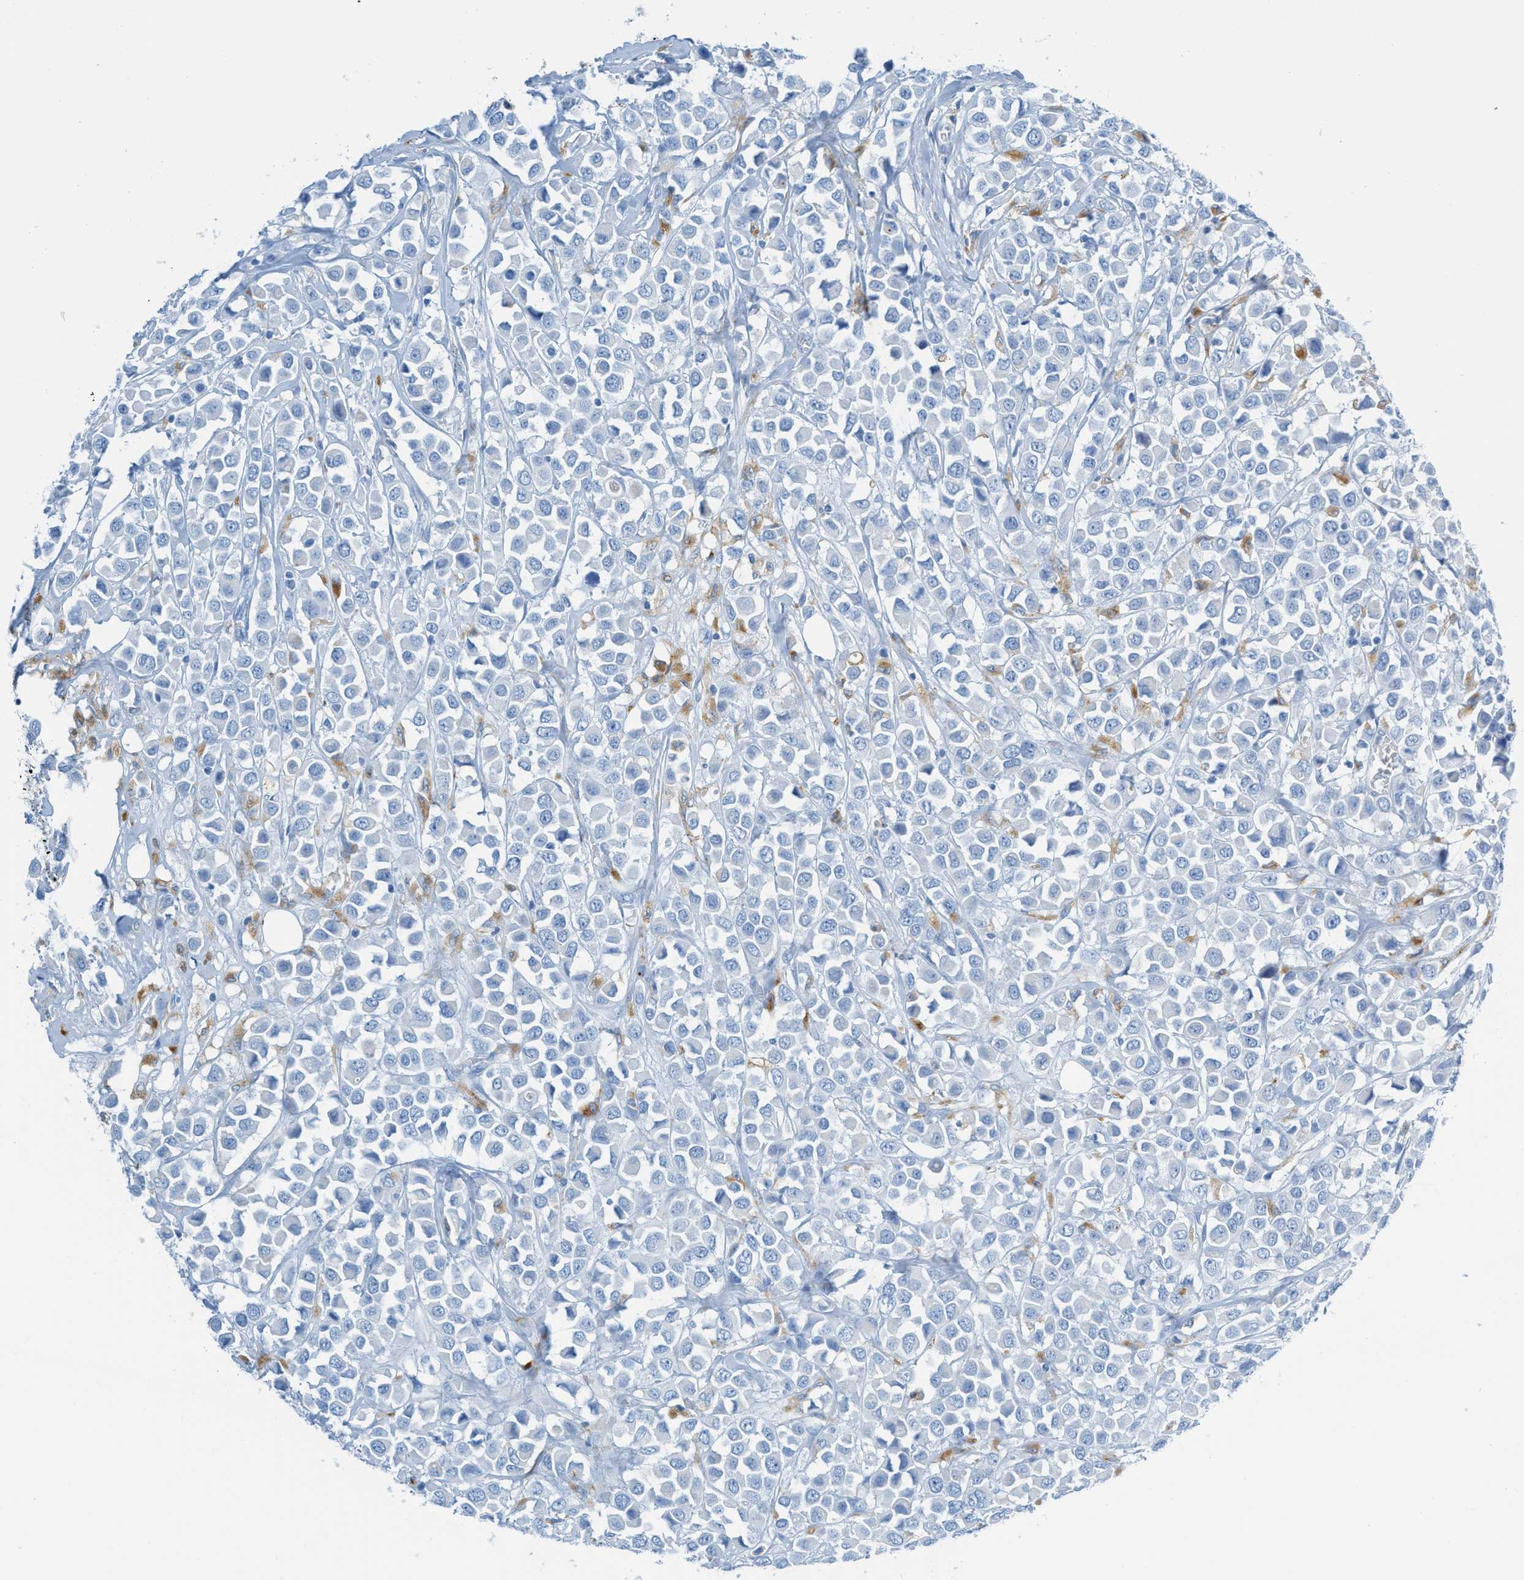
{"staining": {"intensity": "negative", "quantity": "none", "location": "none"}, "tissue": "breast cancer", "cell_type": "Tumor cells", "image_type": "cancer", "snomed": [{"axis": "morphology", "description": "Duct carcinoma"}, {"axis": "topography", "description": "Breast"}], "caption": "Immunohistochemistry micrograph of breast intraductal carcinoma stained for a protein (brown), which shows no positivity in tumor cells.", "gene": "C21orf62", "patient": {"sex": "female", "age": 61}}